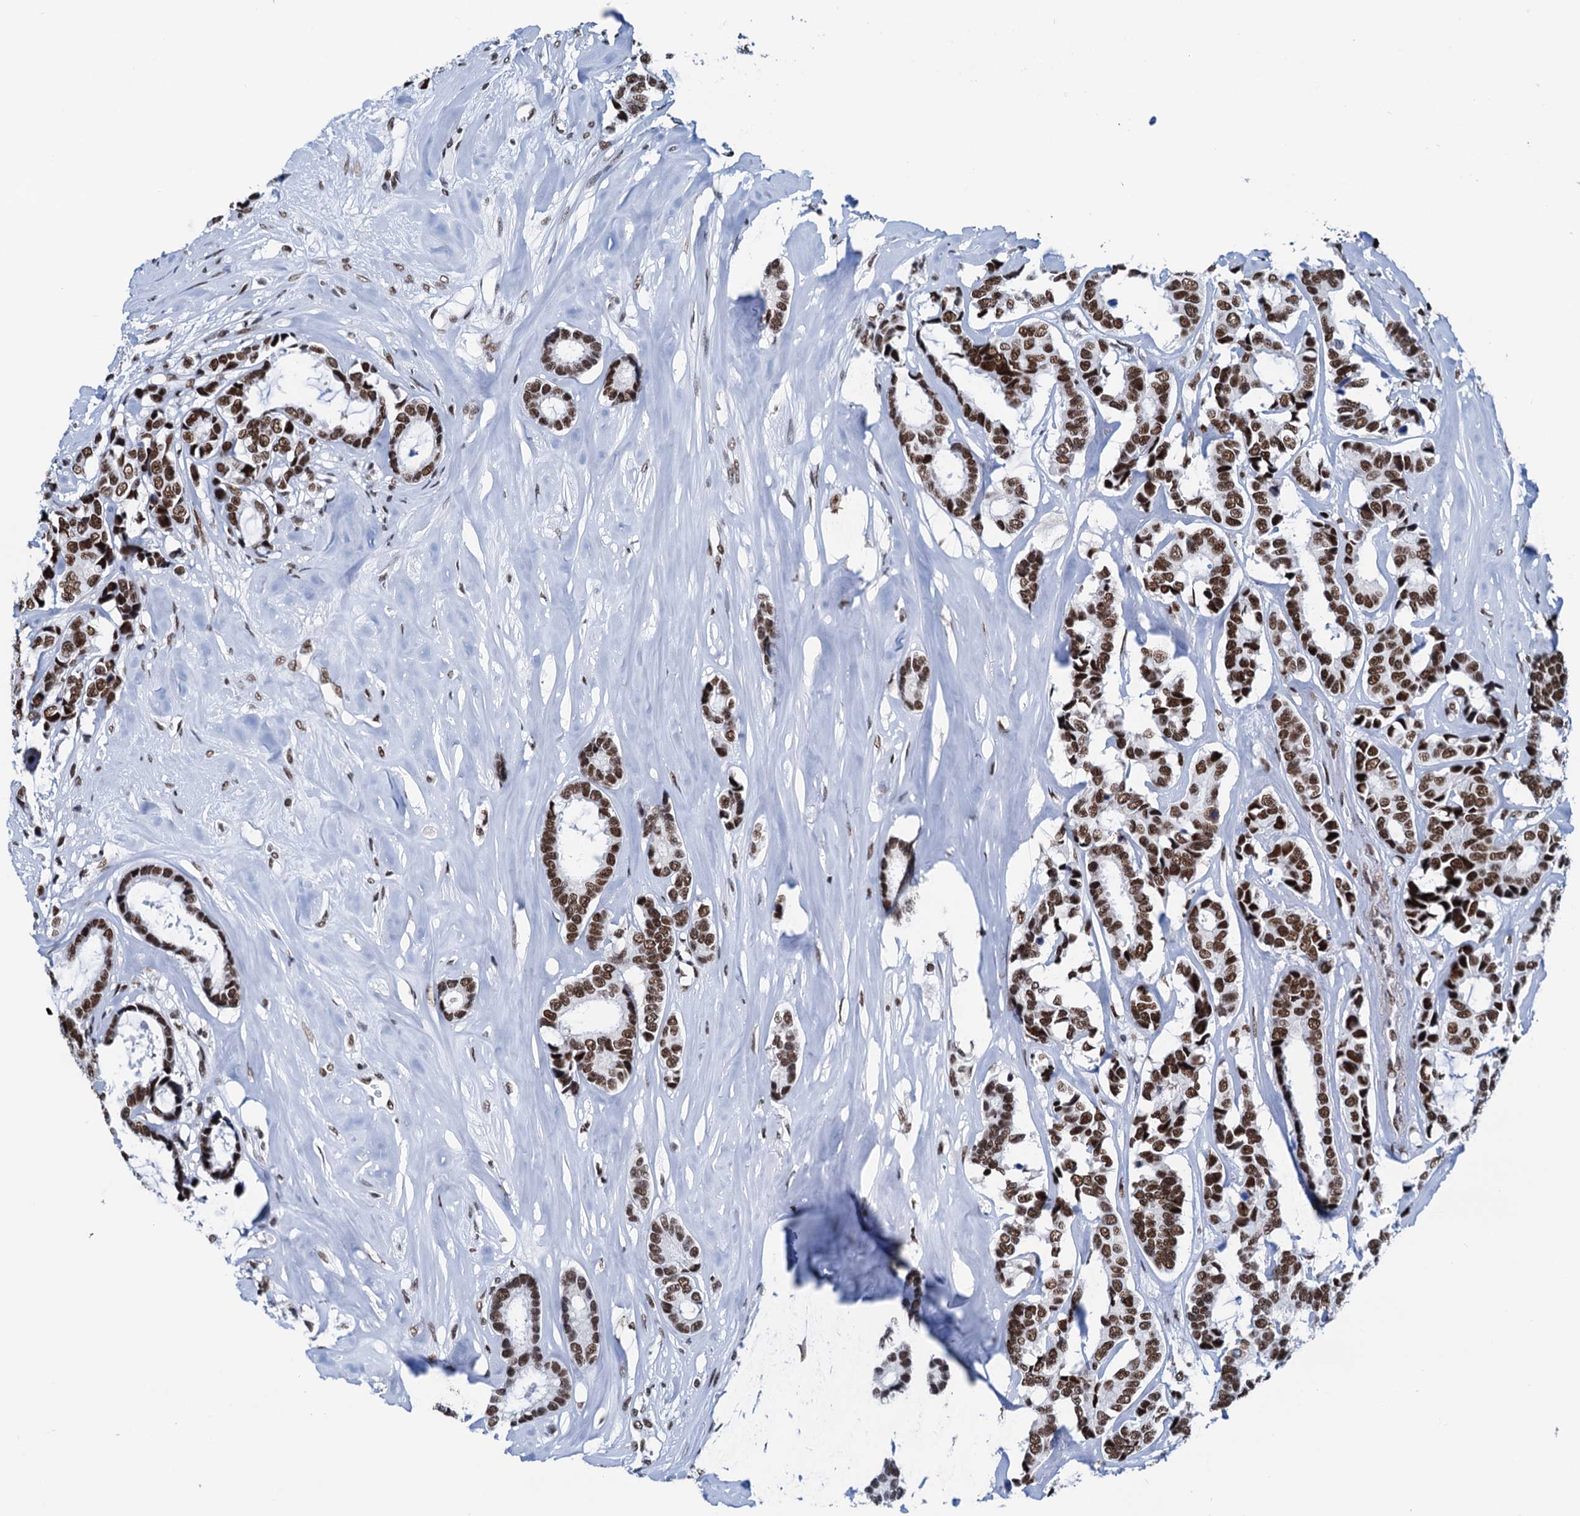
{"staining": {"intensity": "strong", "quantity": ">75%", "location": "nuclear"}, "tissue": "breast cancer", "cell_type": "Tumor cells", "image_type": "cancer", "snomed": [{"axis": "morphology", "description": "Duct carcinoma"}, {"axis": "topography", "description": "Breast"}], "caption": "Breast cancer (intraductal carcinoma) stained for a protein displays strong nuclear positivity in tumor cells.", "gene": "SLTM", "patient": {"sex": "female", "age": 87}}